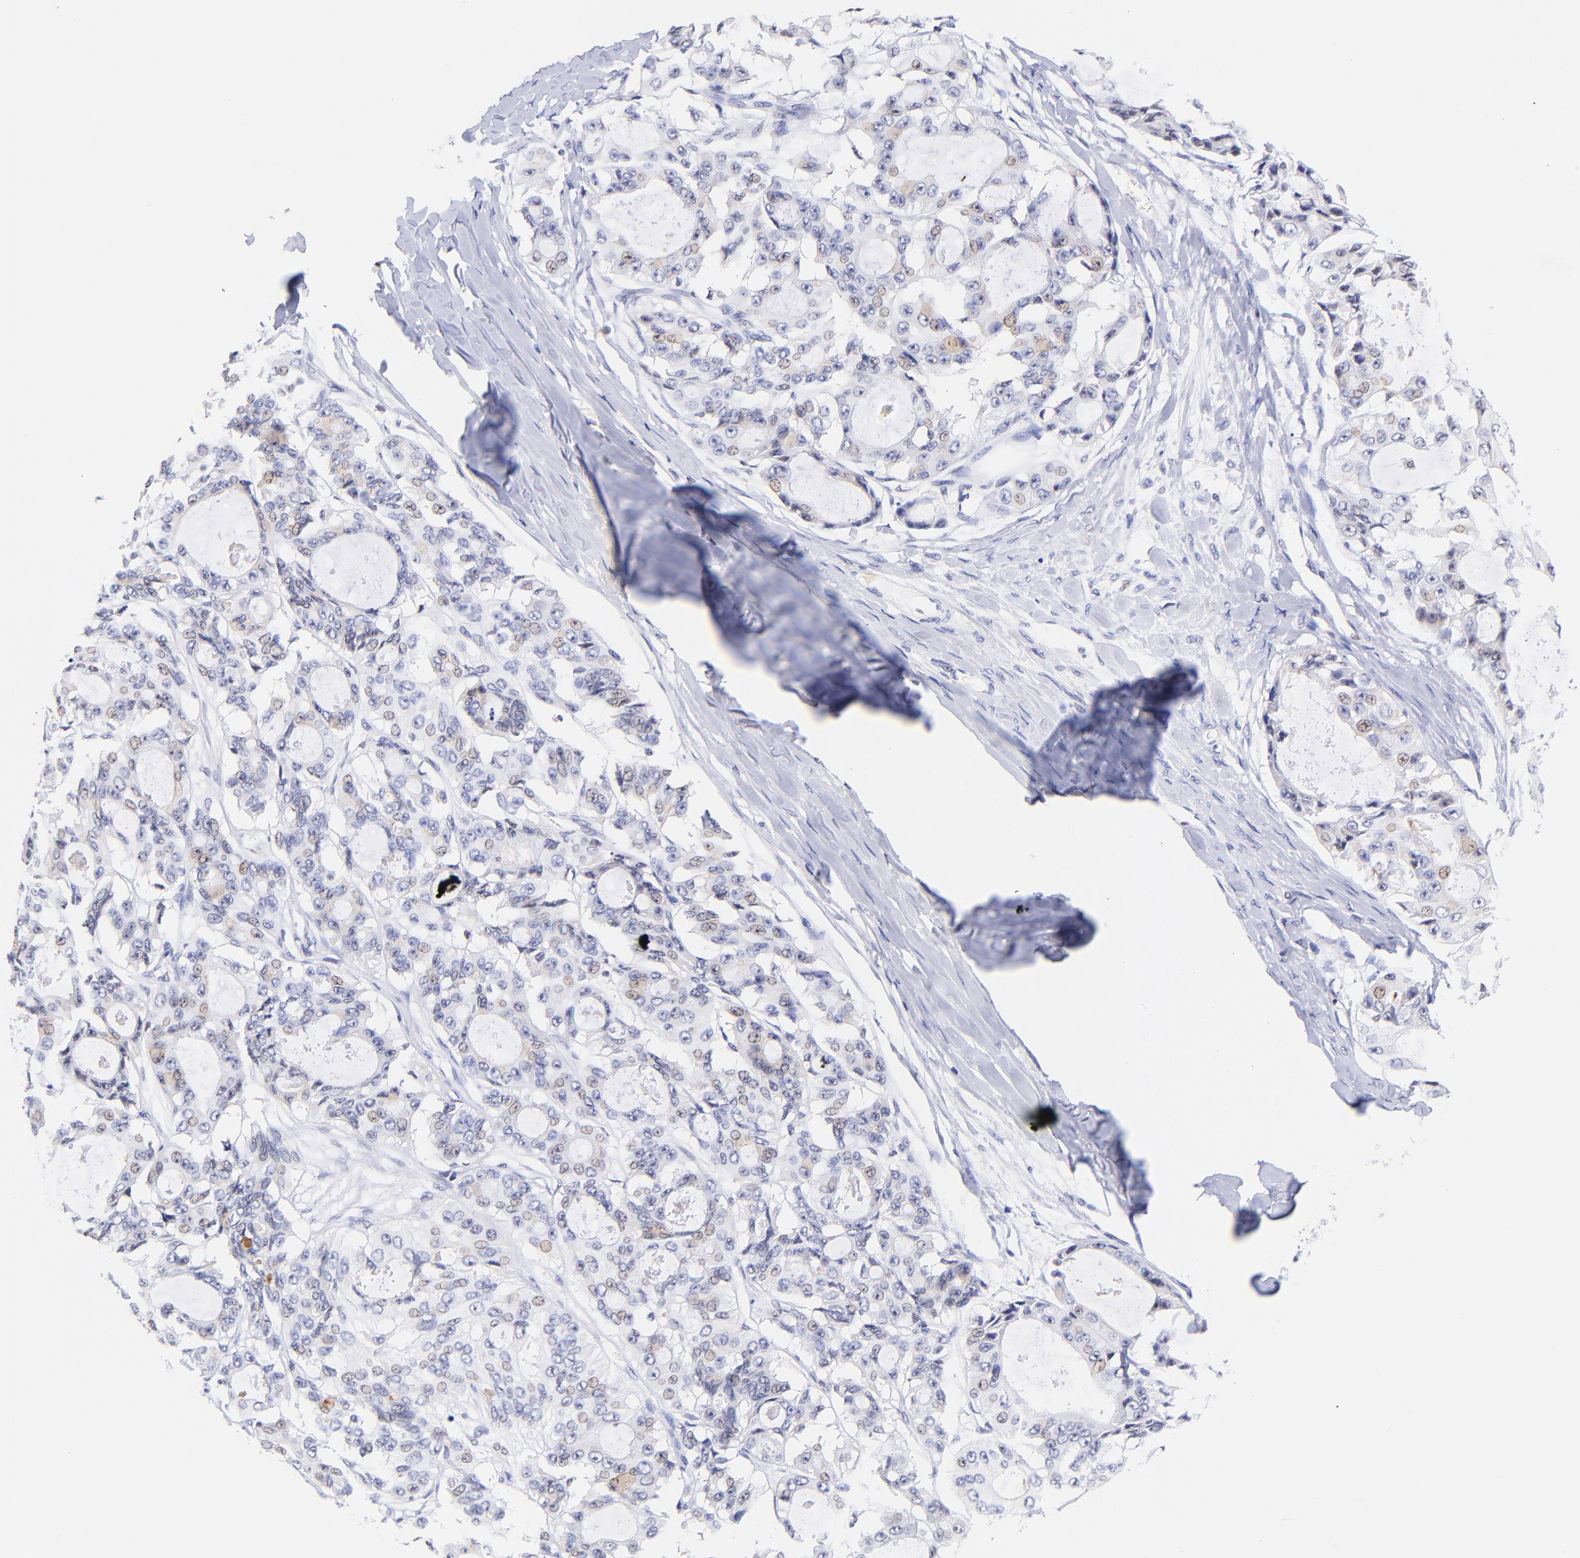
{"staining": {"intensity": "weak", "quantity": "25%-75%", "location": "nuclear"}, "tissue": "ovarian cancer", "cell_type": "Tumor cells", "image_type": "cancer", "snomed": [{"axis": "morphology", "description": "Carcinoma, endometroid"}, {"axis": "topography", "description": "Ovary"}], "caption": "This is an image of immunohistochemistry (IHC) staining of endometroid carcinoma (ovarian), which shows weak expression in the nuclear of tumor cells.", "gene": "MIDEAS", "patient": {"sex": "female", "age": 61}}